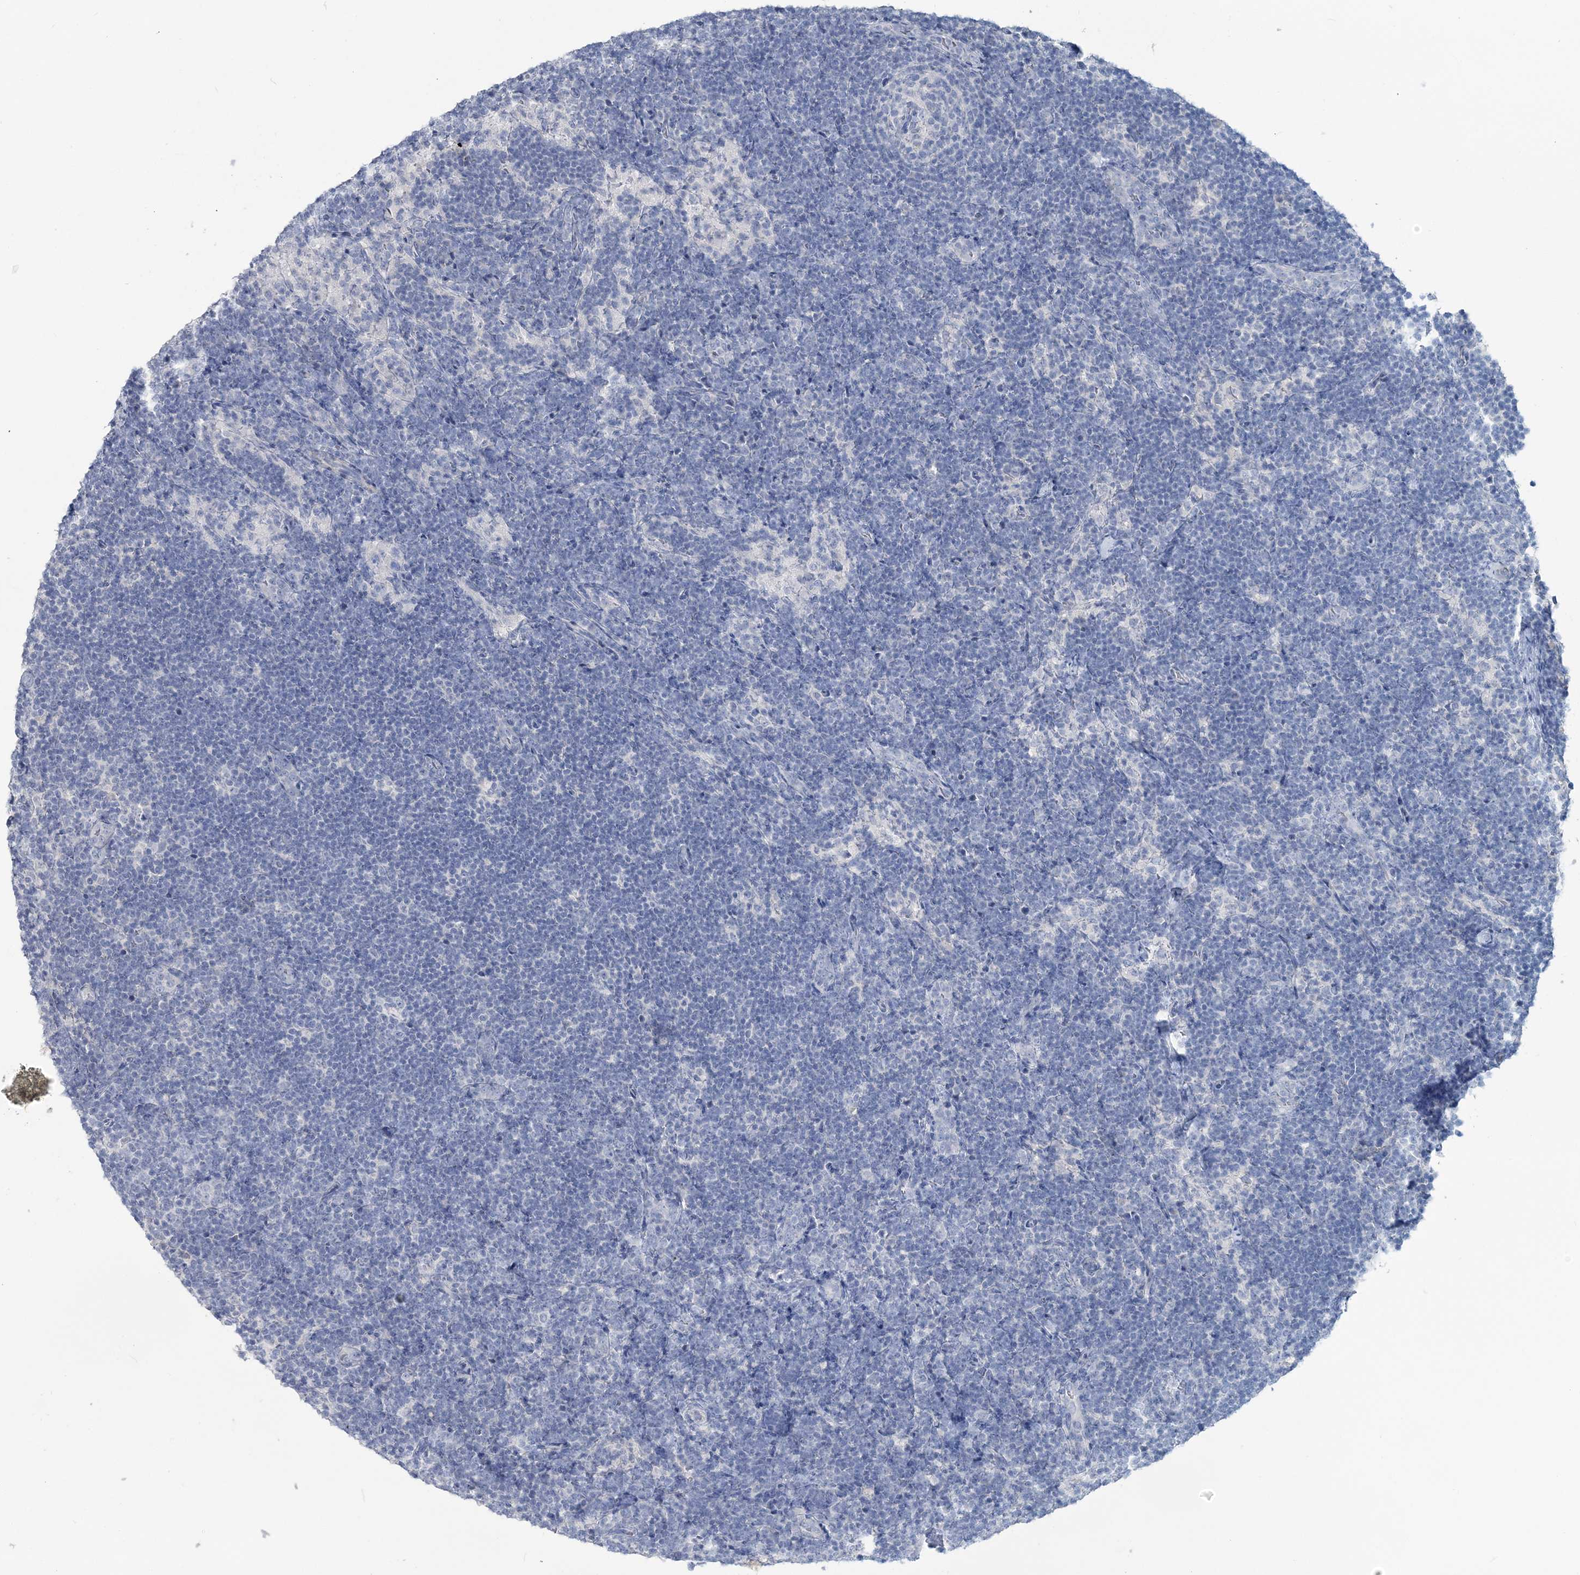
{"staining": {"intensity": "negative", "quantity": "none", "location": "none"}, "tissue": "lymph node", "cell_type": "Germinal center cells", "image_type": "normal", "snomed": [{"axis": "morphology", "description": "Normal tissue, NOS"}, {"axis": "topography", "description": "Lymph node"}], "caption": "IHC photomicrograph of benign lymph node: lymph node stained with DAB (3,3'-diaminobenzidine) exhibits no significant protein expression in germinal center cells. The staining is performed using DAB (3,3'-diaminobenzidine) brown chromogen with nuclei counter-stained in using hematoxylin.", "gene": "CYP3A4", "patient": {"sex": "female", "age": 22}}